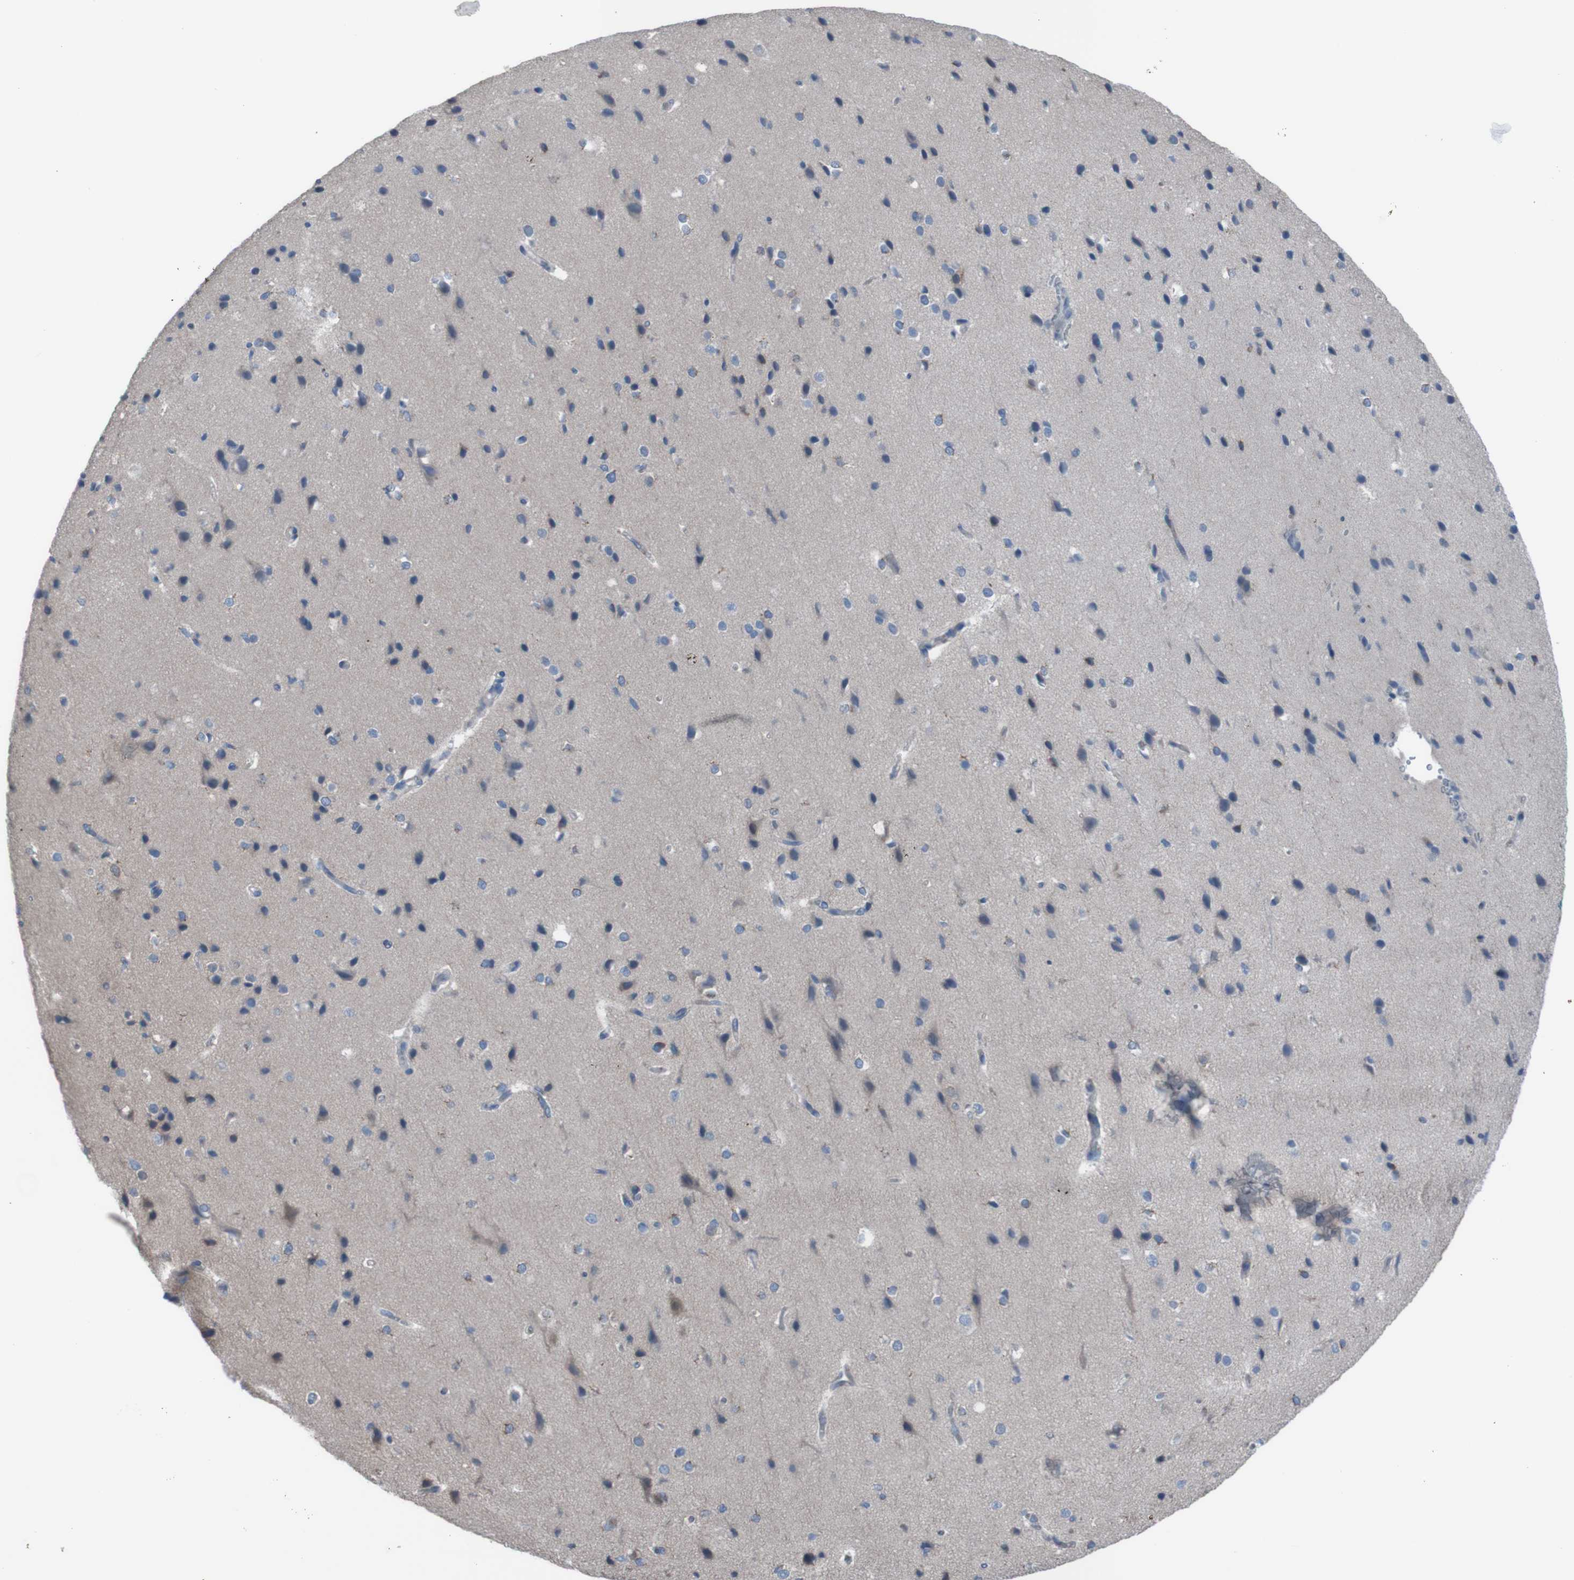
{"staining": {"intensity": "weak", "quantity": "25%-75%", "location": "cytoplasmic/membranous"}, "tissue": "cerebral cortex", "cell_type": "Endothelial cells", "image_type": "normal", "snomed": [{"axis": "morphology", "description": "Normal tissue, NOS"}, {"axis": "morphology", "description": "Developmental malformation"}, {"axis": "topography", "description": "Cerebral cortex"}], "caption": "Immunohistochemistry (IHC) histopathology image of benign human cerebral cortex stained for a protein (brown), which reveals low levels of weak cytoplasmic/membranous expression in about 25%-75% of endothelial cells.", "gene": "MINAR1", "patient": {"sex": "female", "age": 30}}